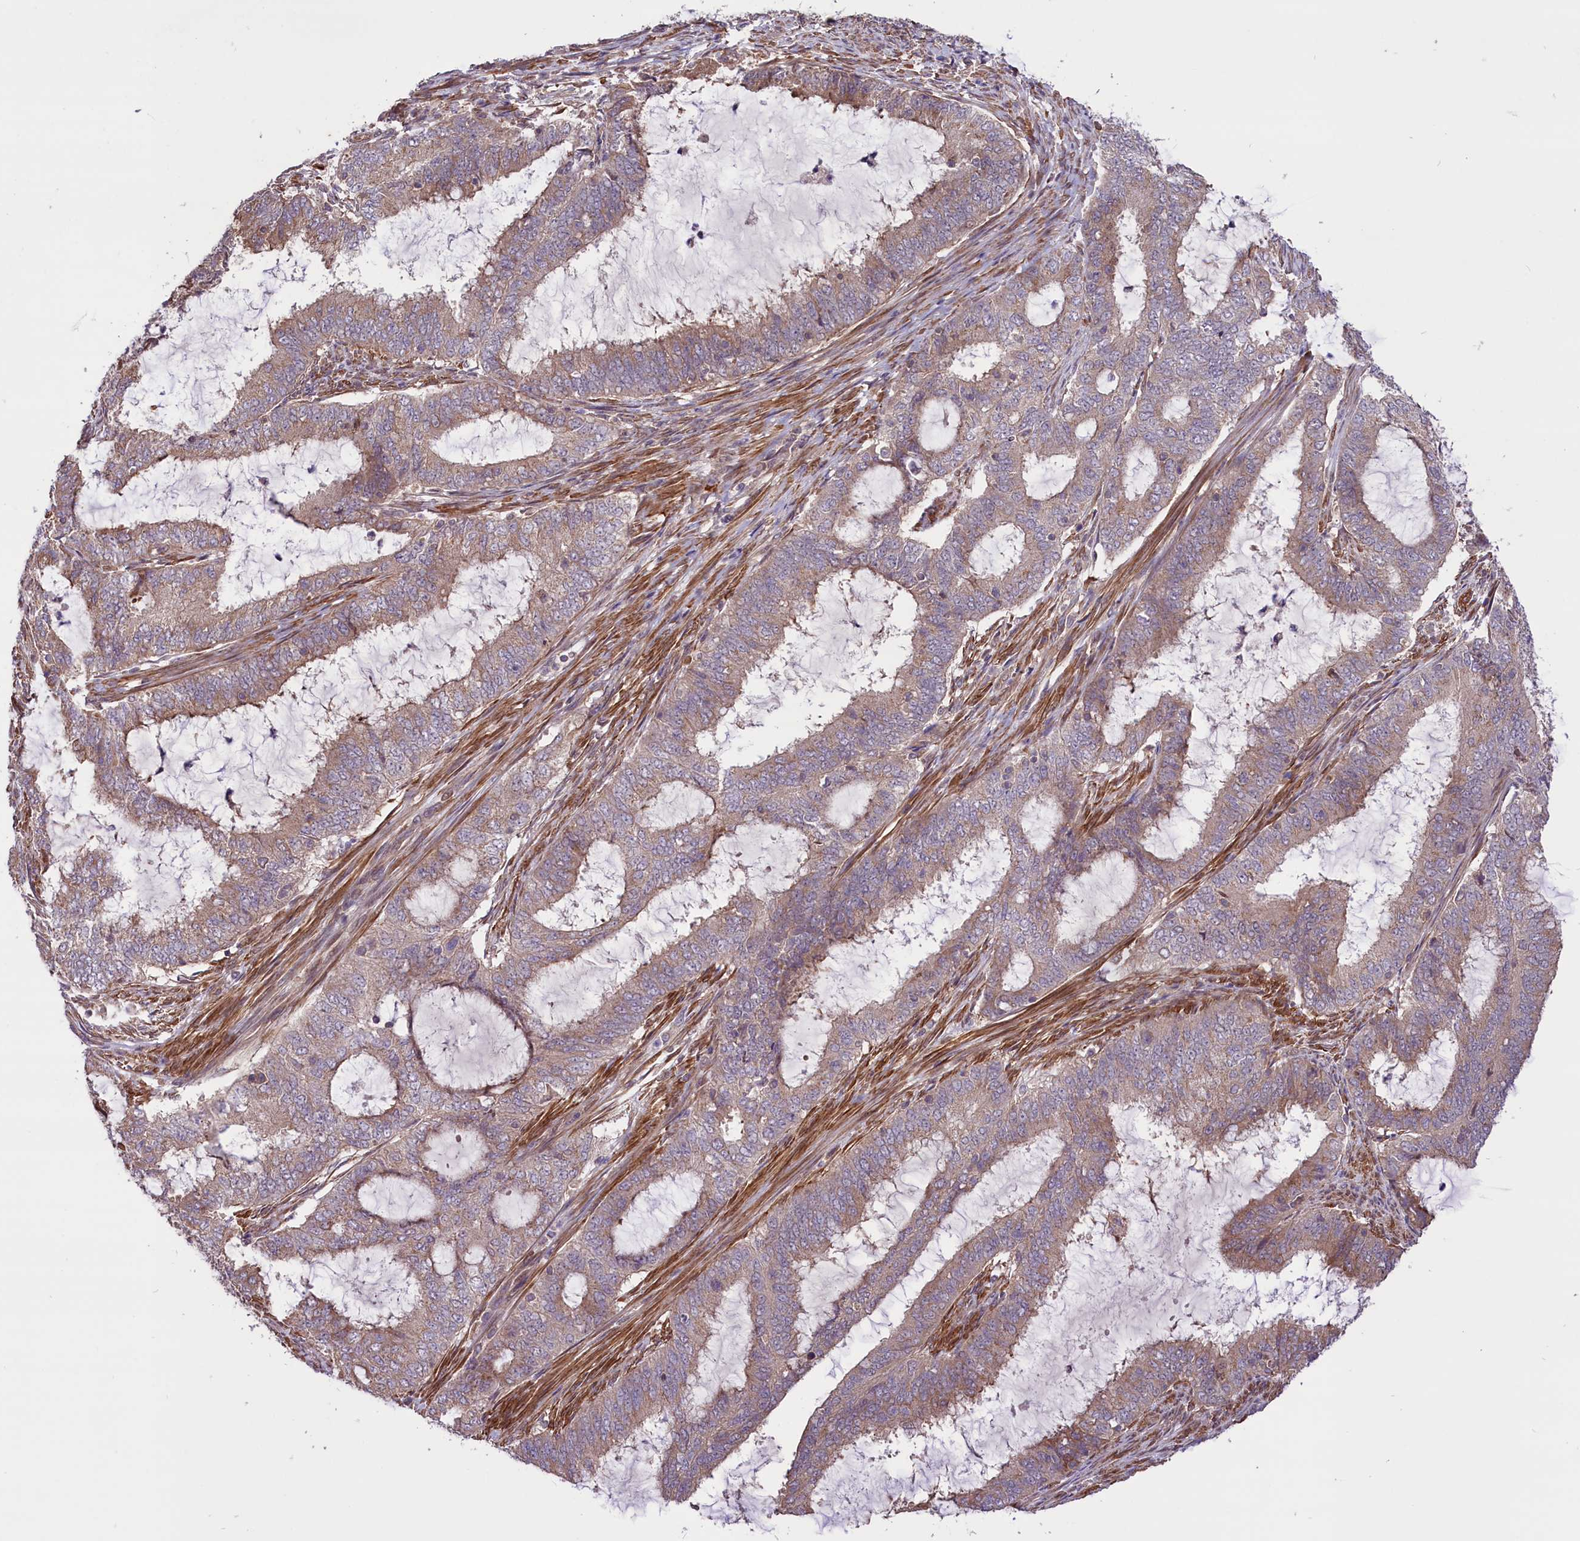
{"staining": {"intensity": "weak", "quantity": ">75%", "location": "cytoplasmic/membranous"}, "tissue": "endometrial cancer", "cell_type": "Tumor cells", "image_type": "cancer", "snomed": [{"axis": "morphology", "description": "Adenocarcinoma, NOS"}, {"axis": "topography", "description": "Endometrium"}], "caption": "This micrograph reveals IHC staining of human endometrial cancer, with low weak cytoplasmic/membranous expression in approximately >75% of tumor cells.", "gene": "HDAC5", "patient": {"sex": "female", "age": 51}}